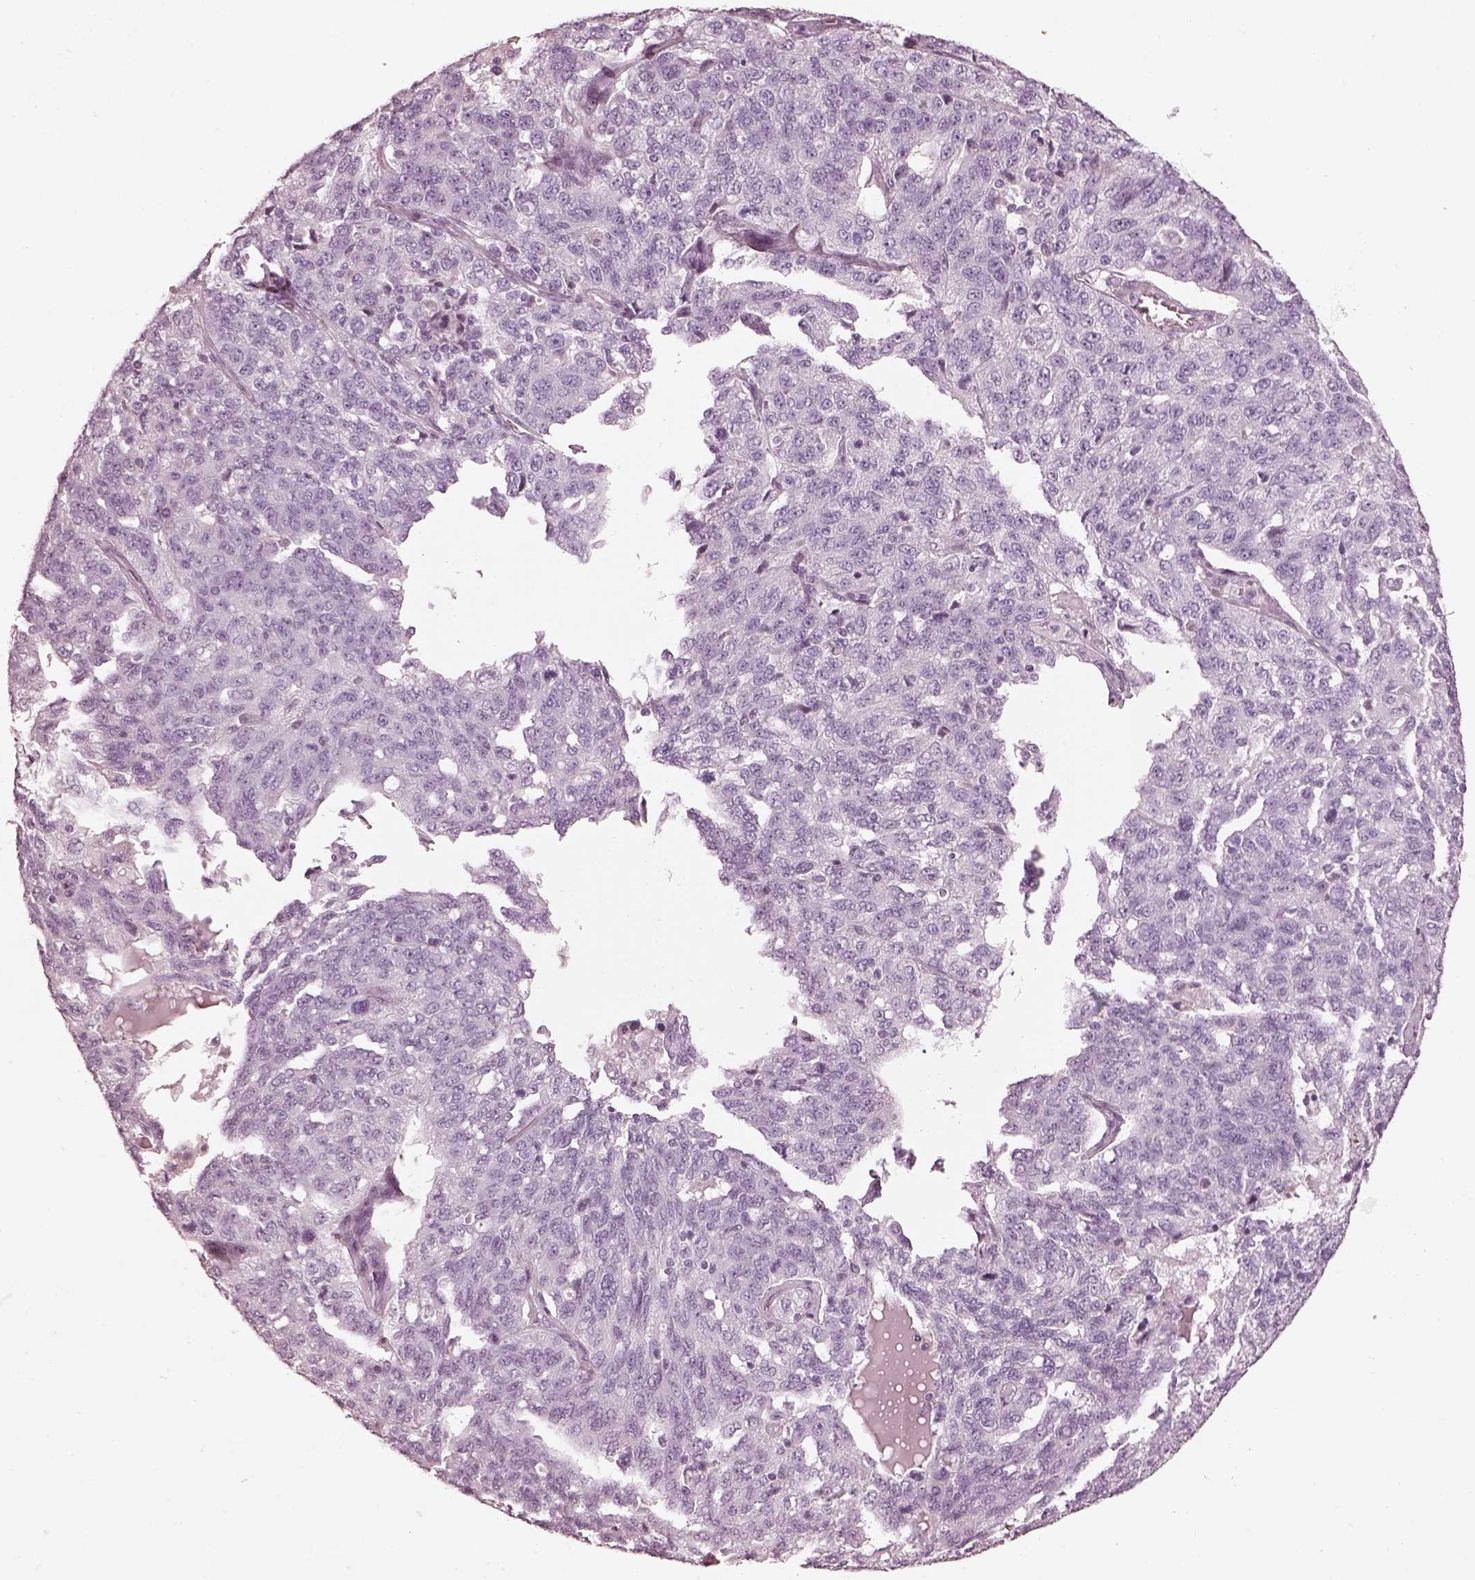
{"staining": {"intensity": "negative", "quantity": "none", "location": "none"}, "tissue": "ovarian cancer", "cell_type": "Tumor cells", "image_type": "cancer", "snomed": [{"axis": "morphology", "description": "Cystadenocarcinoma, serous, NOS"}, {"axis": "topography", "description": "Ovary"}], "caption": "High power microscopy photomicrograph of an immunohistochemistry image of ovarian cancer, revealing no significant staining in tumor cells.", "gene": "OPN4", "patient": {"sex": "female", "age": 71}}